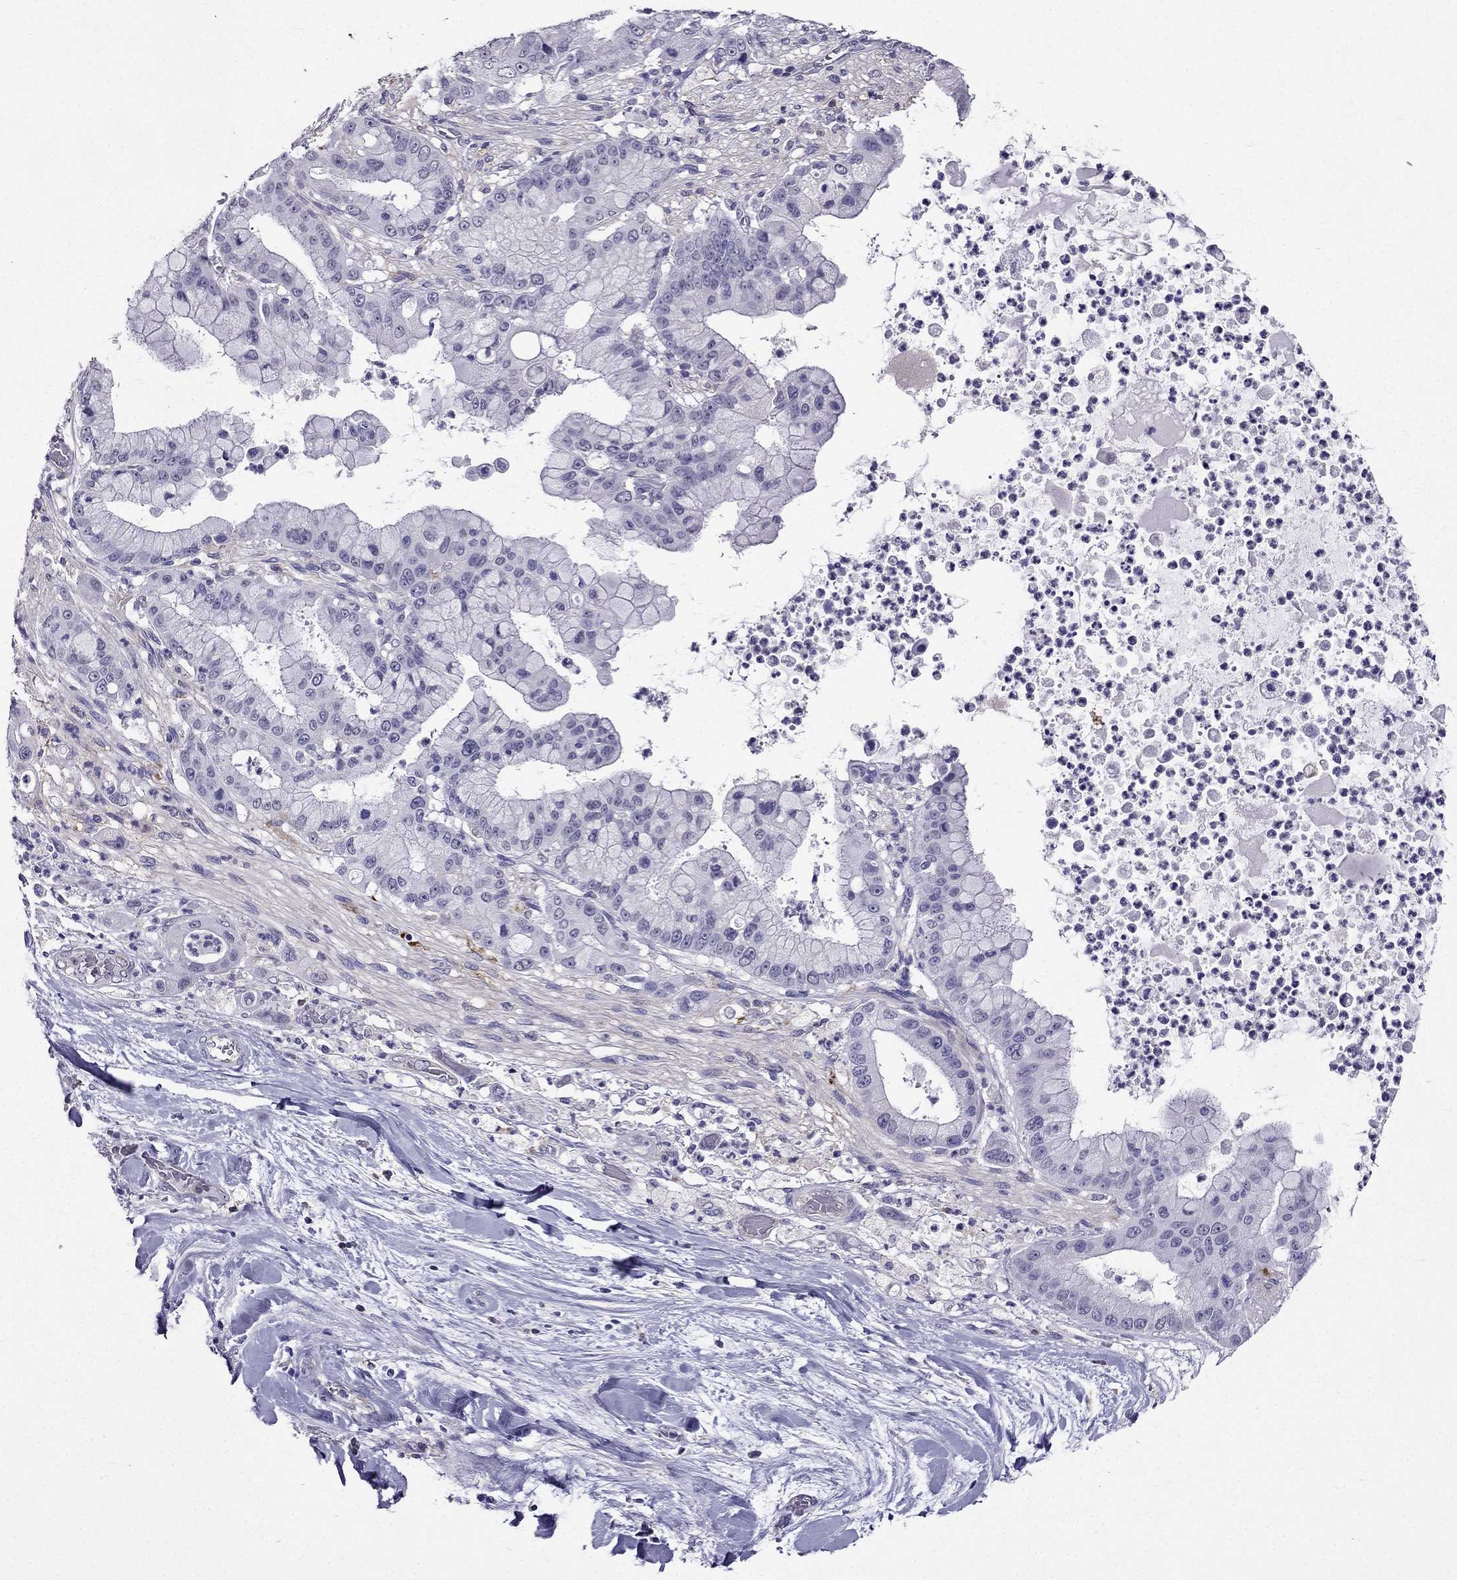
{"staining": {"intensity": "negative", "quantity": "none", "location": "none"}, "tissue": "liver cancer", "cell_type": "Tumor cells", "image_type": "cancer", "snomed": [{"axis": "morphology", "description": "Cholangiocarcinoma"}, {"axis": "topography", "description": "Liver"}], "caption": "Tumor cells are negative for brown protein staining in liver cancer.", "gene": "AAK1", "patient": {"sex": "female", "age": 54}}